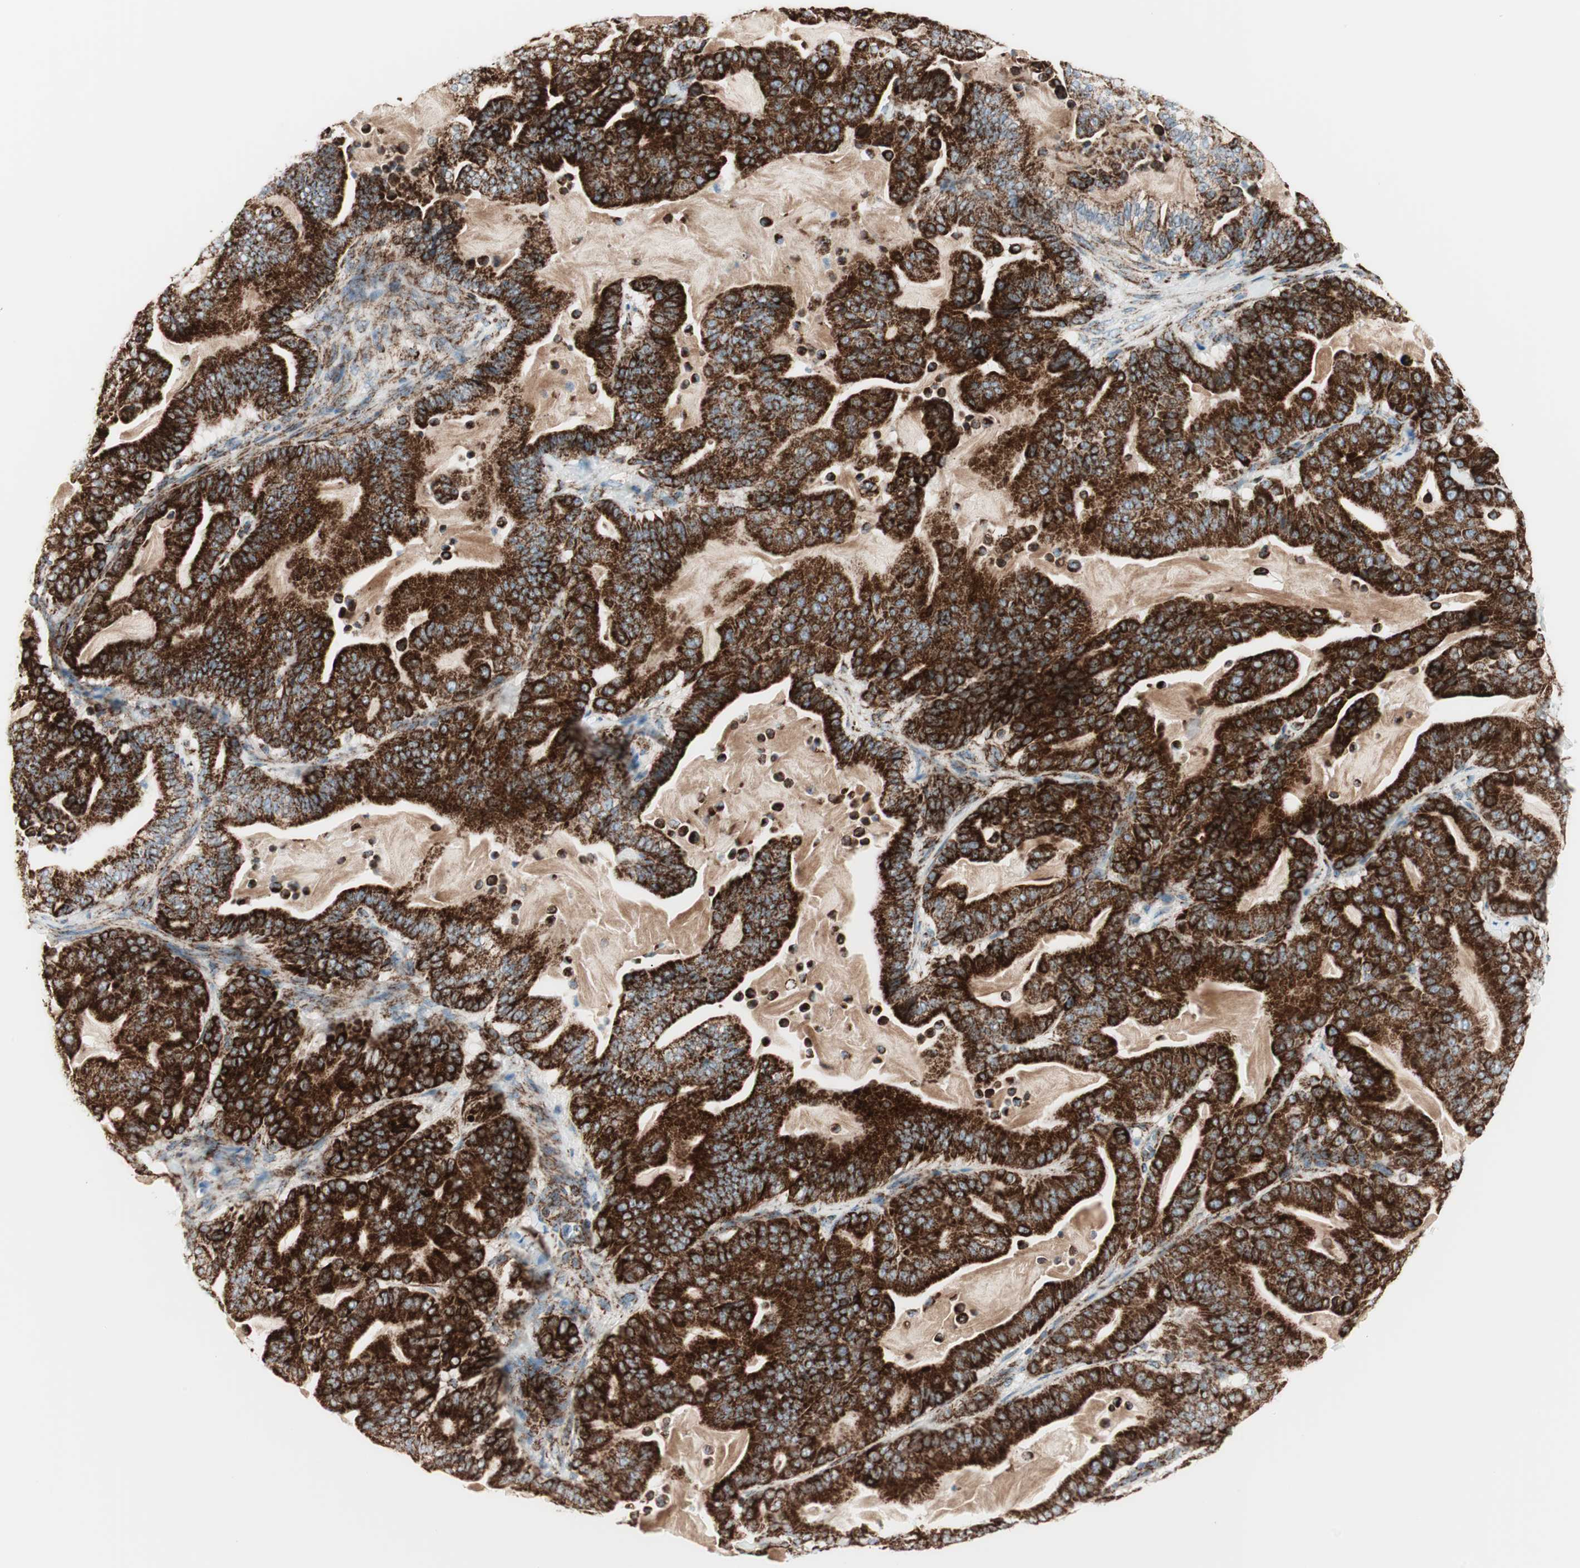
{"staining": {"intensity": "strong", "quantity": ">75%", "location": "cytoplasmic/membranous"}, "tissue": "pancreatic cancer", "cell_type": "Tumor cells", "image_type": "cancer", "snomed": [{"axis": "morphology", "description": "Adenocarcinoma, NOS"}, {"axis": "topography", "description": "Pancreas"}], "caption": "Pancreatic cancer (adenocarcinoma) stained for a protein (brown) exhibits strong cytoplasmic/membranous positive expression in approximately >75% of tumor cells.", "gene": "TOMM20", "patient": {"sex": "male", "age": 63}}